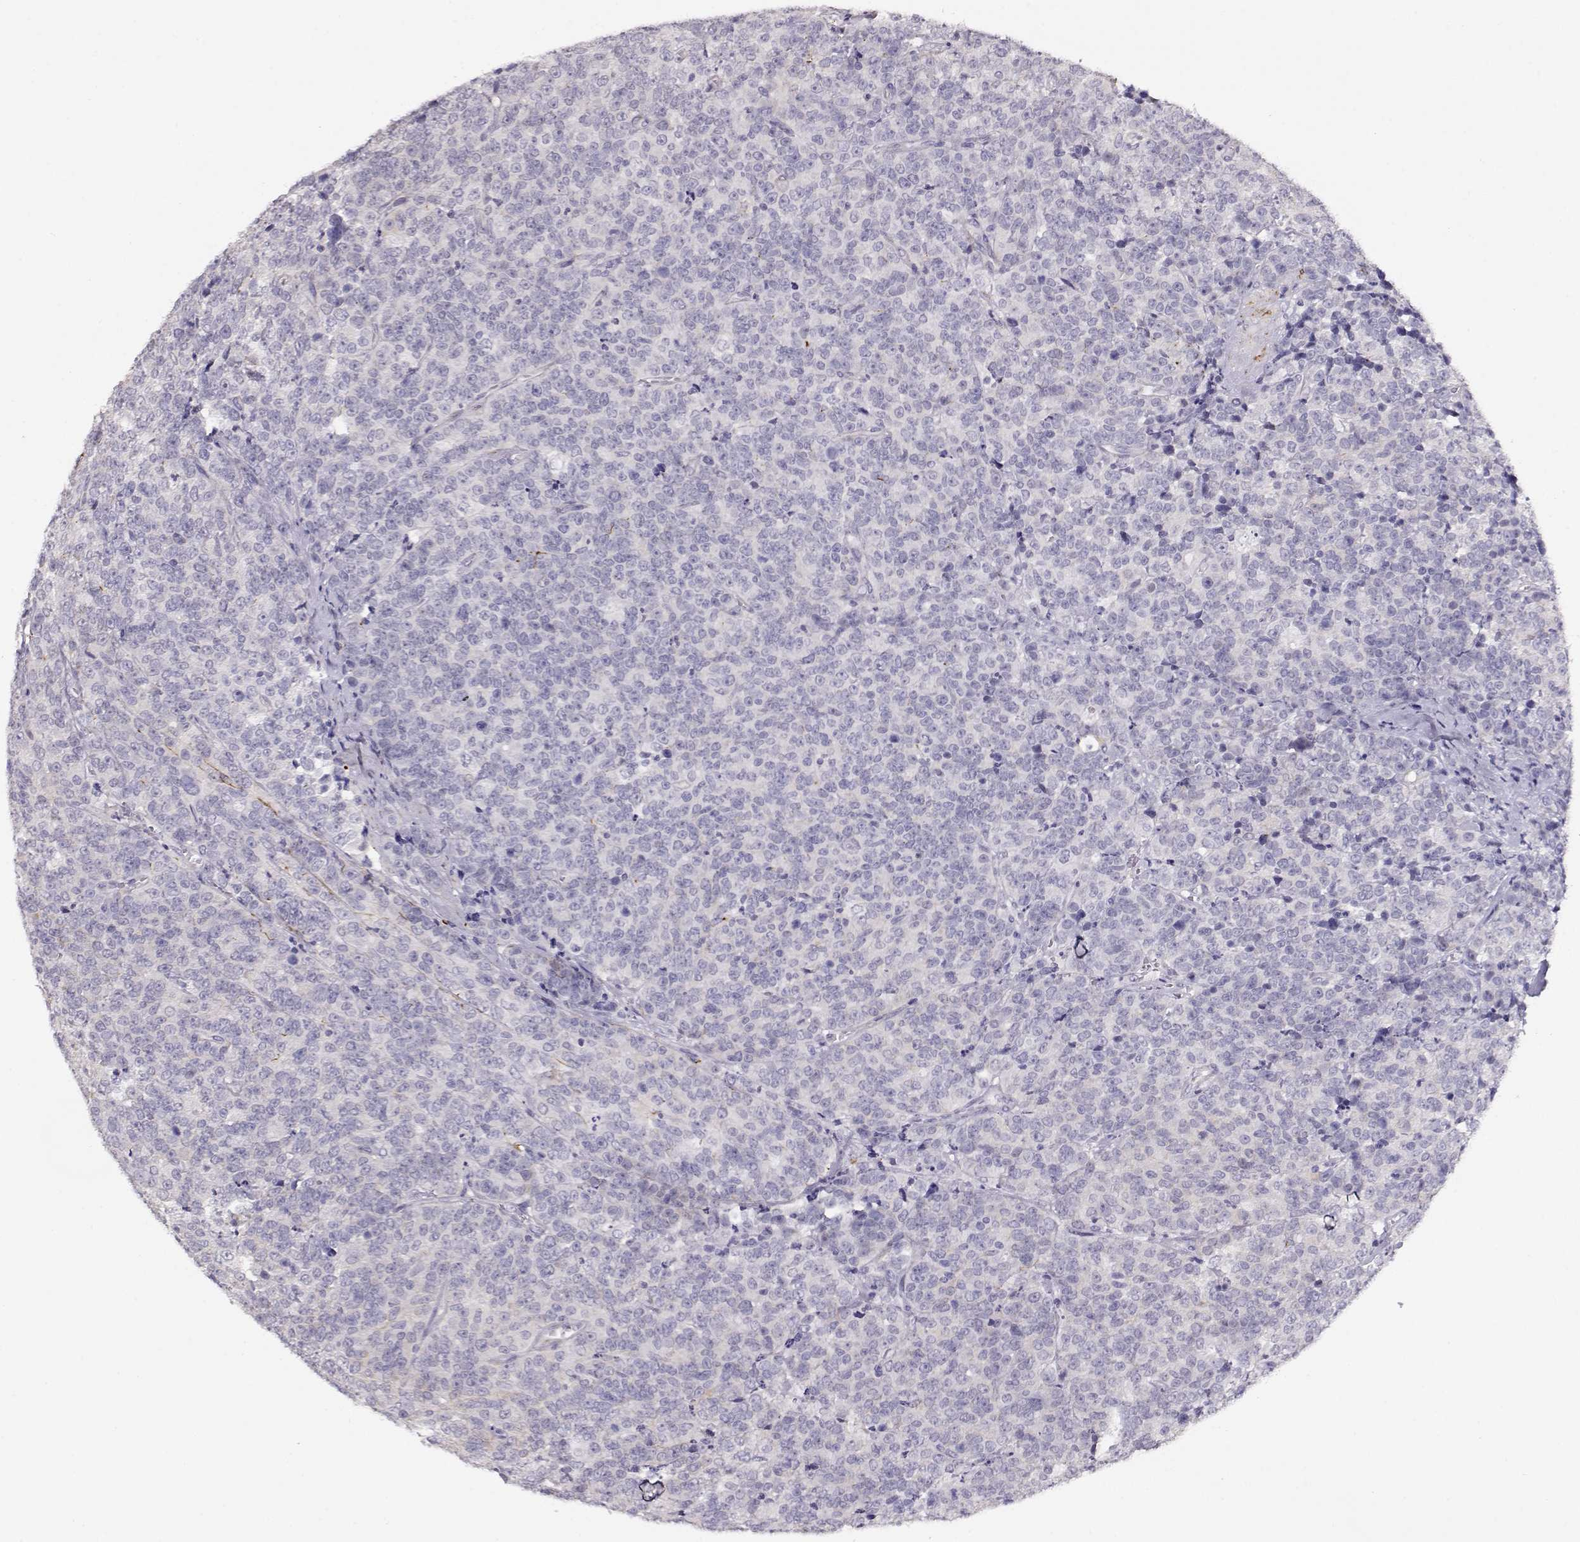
{"staining": {"intensity": "negative", "quantity": "none", "location": "none"}, "tissue": "prostate cancer", "cell_type": "Tumor cells", "image_type": "cancer", "snomed": [{"axis": "morphology", "description": "Adenocarcinoma, NOS"}, {"axis": "topography", "description": "Prostate"}], "caption": "There is no significant positivity in tumor cells of adenocarcinoma (prostate).", "gene": "RBM44", "patient": {"sex": "male", "age": 67}}